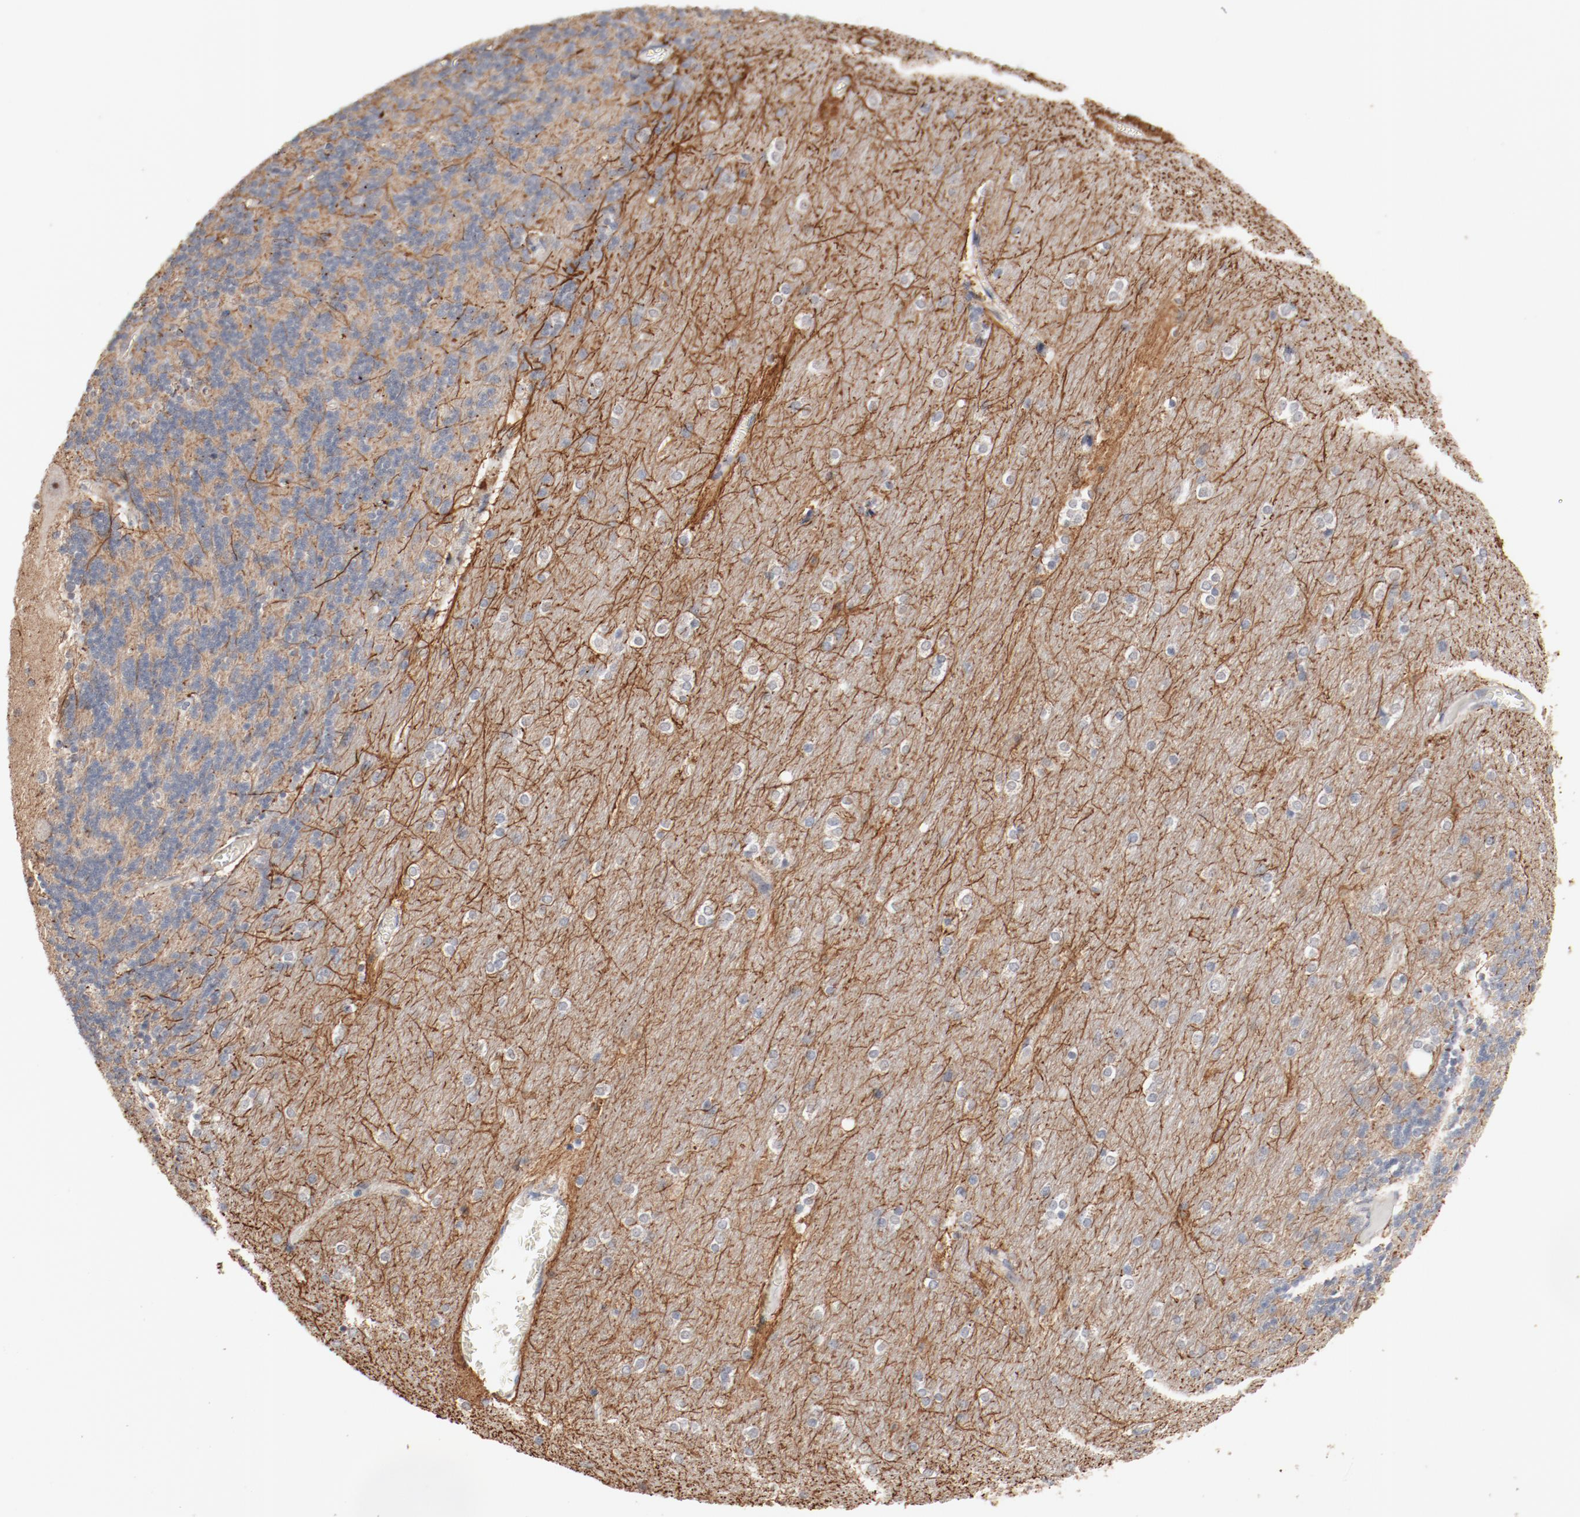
{"staining": {"intensity": "negative", "quantity": "none", "location": "none"}, "tissue": "cerebellum", "cell_type": "Cells in granular layer", "image_type": "normal", "snomed": [{"axis": "morphology", "description": "Normal tissue, NOS"}, {"axis": "topography", "description": "Cerebellum"}], "caption": "Protein analysis of benign cerebellum shows no significant expression in cells in granular layer.", "gene": "ERICH1", "patient": {"sex": "female", "age": 54}}